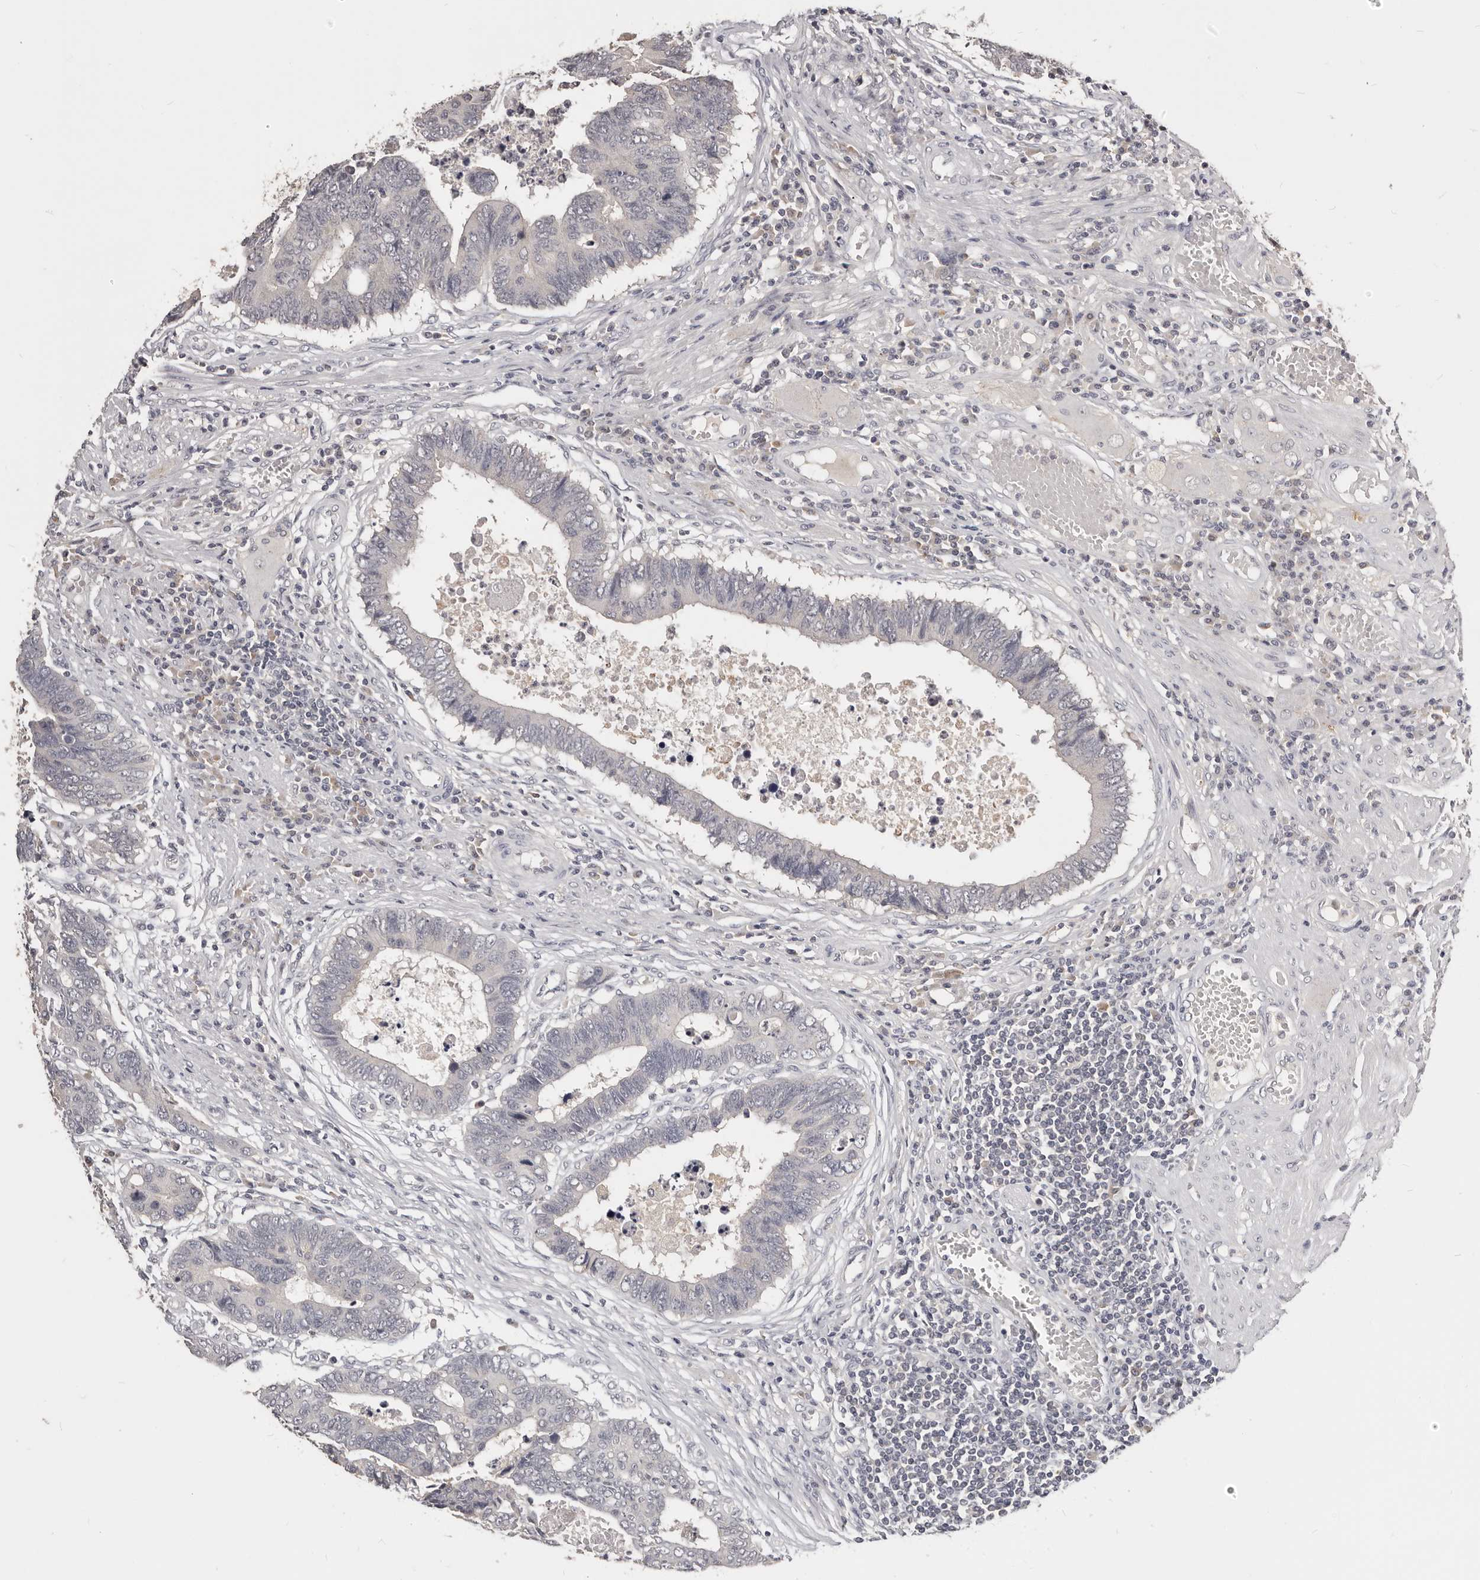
{"staining": {"intensity": "negative", "quantity": "none", "location": "none"}, "tissue": "colorectal cancer", "cell_type": "Tumor cells", "image_type": "cancer", "snomed": [{"axis": "morphology", "description": "Adenocarcinoma, NOS"}, {"axis": "topography", "description": "Rectum"}], "caption": "Protein analysis of colorectal cancer (adenocarcinoma) demonstrates no significant staining in tumor cells.", "gene": "TSPAN13", "patient": {"sex": "male", "age": 84}}